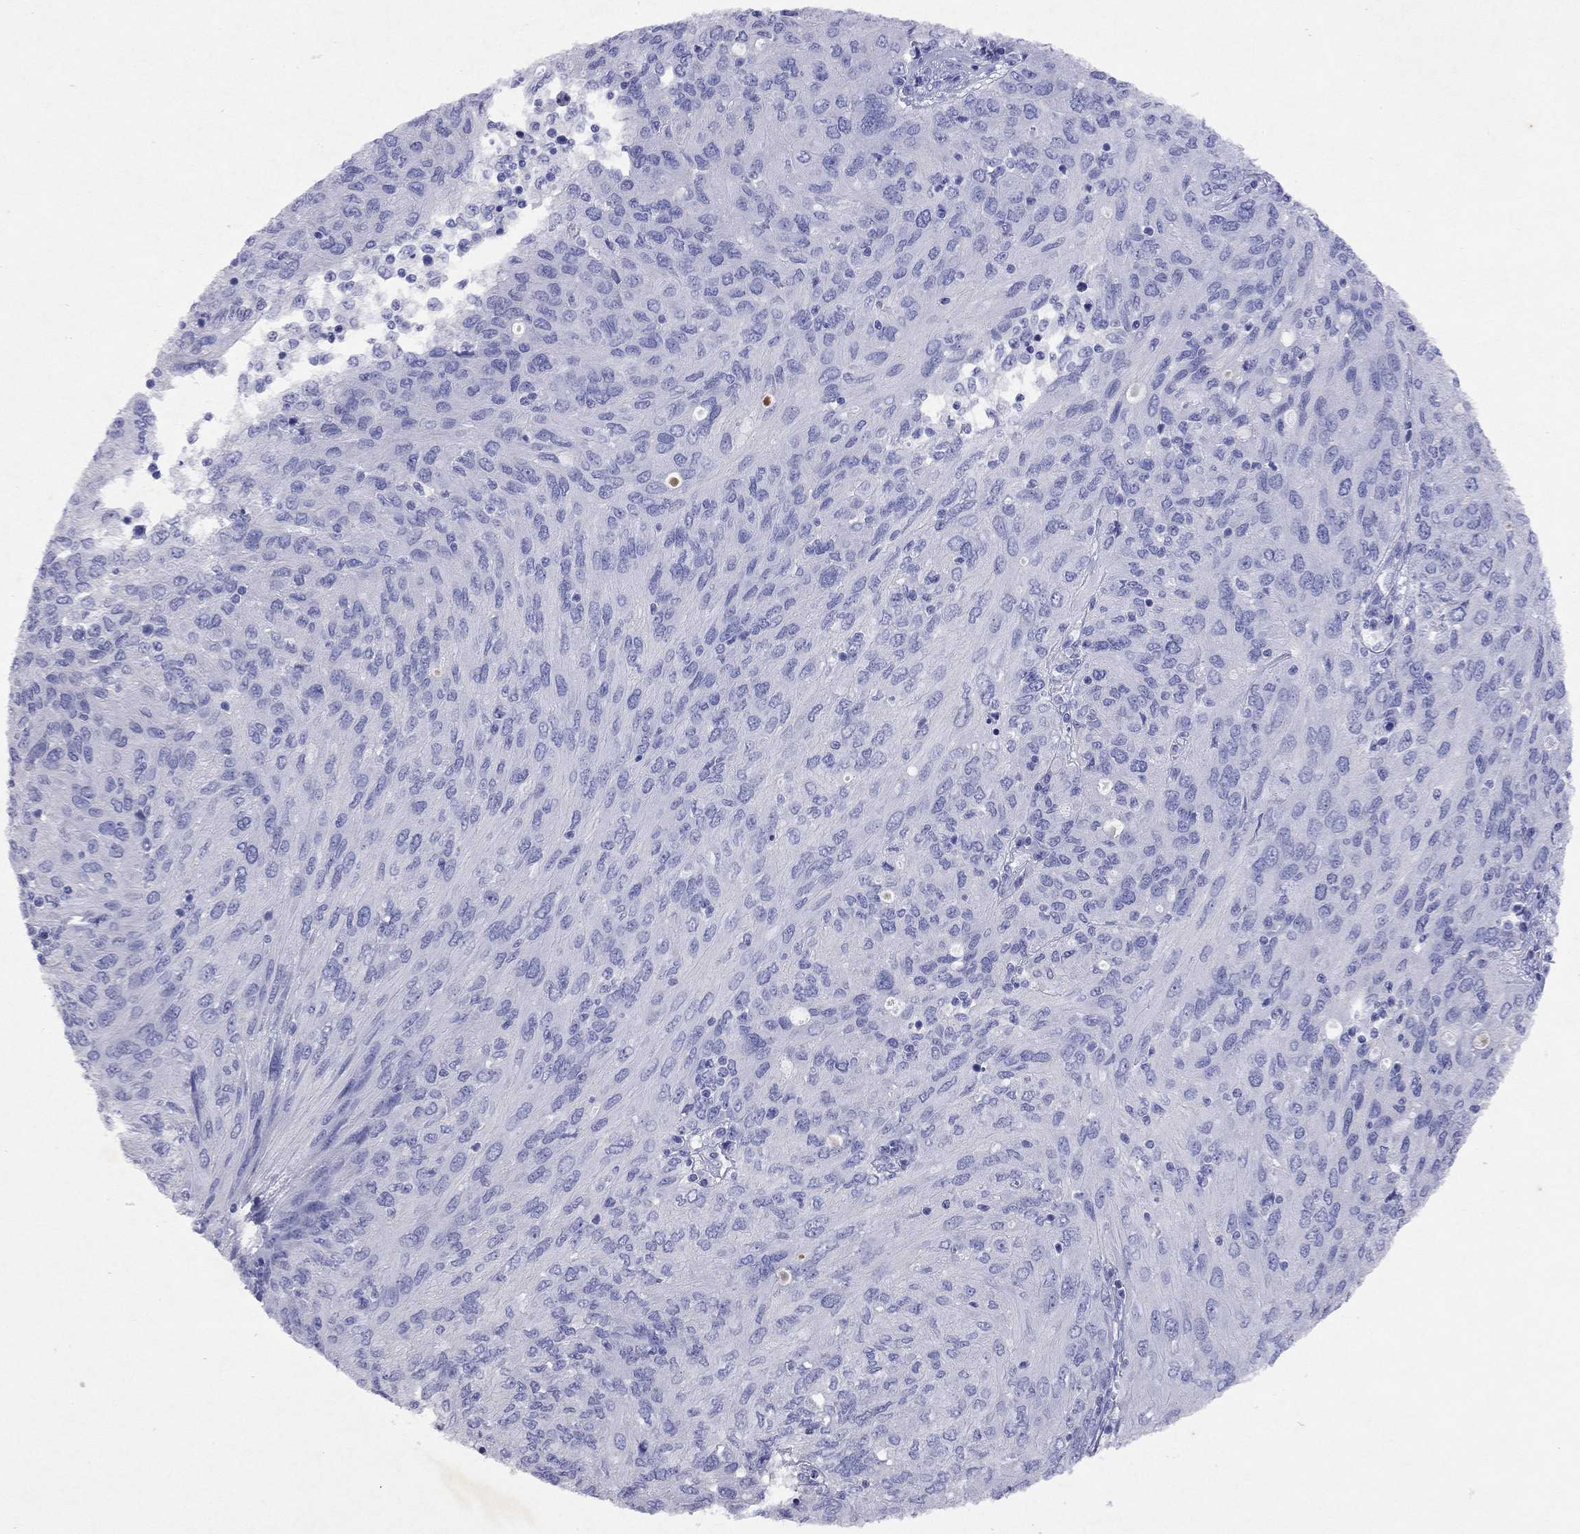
{"staining": {"intensity": "negative", "quantity": "none", "location": "none"}, "tissue": "ovarian cancer", "cell_type": "Tumor cells", "image_type": "cancer", "snomed": [{"axis": "morphology", "description": "Carcinoma, endometroid"}, {"axis": "topography", "description": "Ovary"}], "caption": "An image of human ovarian cancer is negative for staining in tumor cells.", "gene": "ARMC12", "patient": {"sex": "female", "age": 50}}